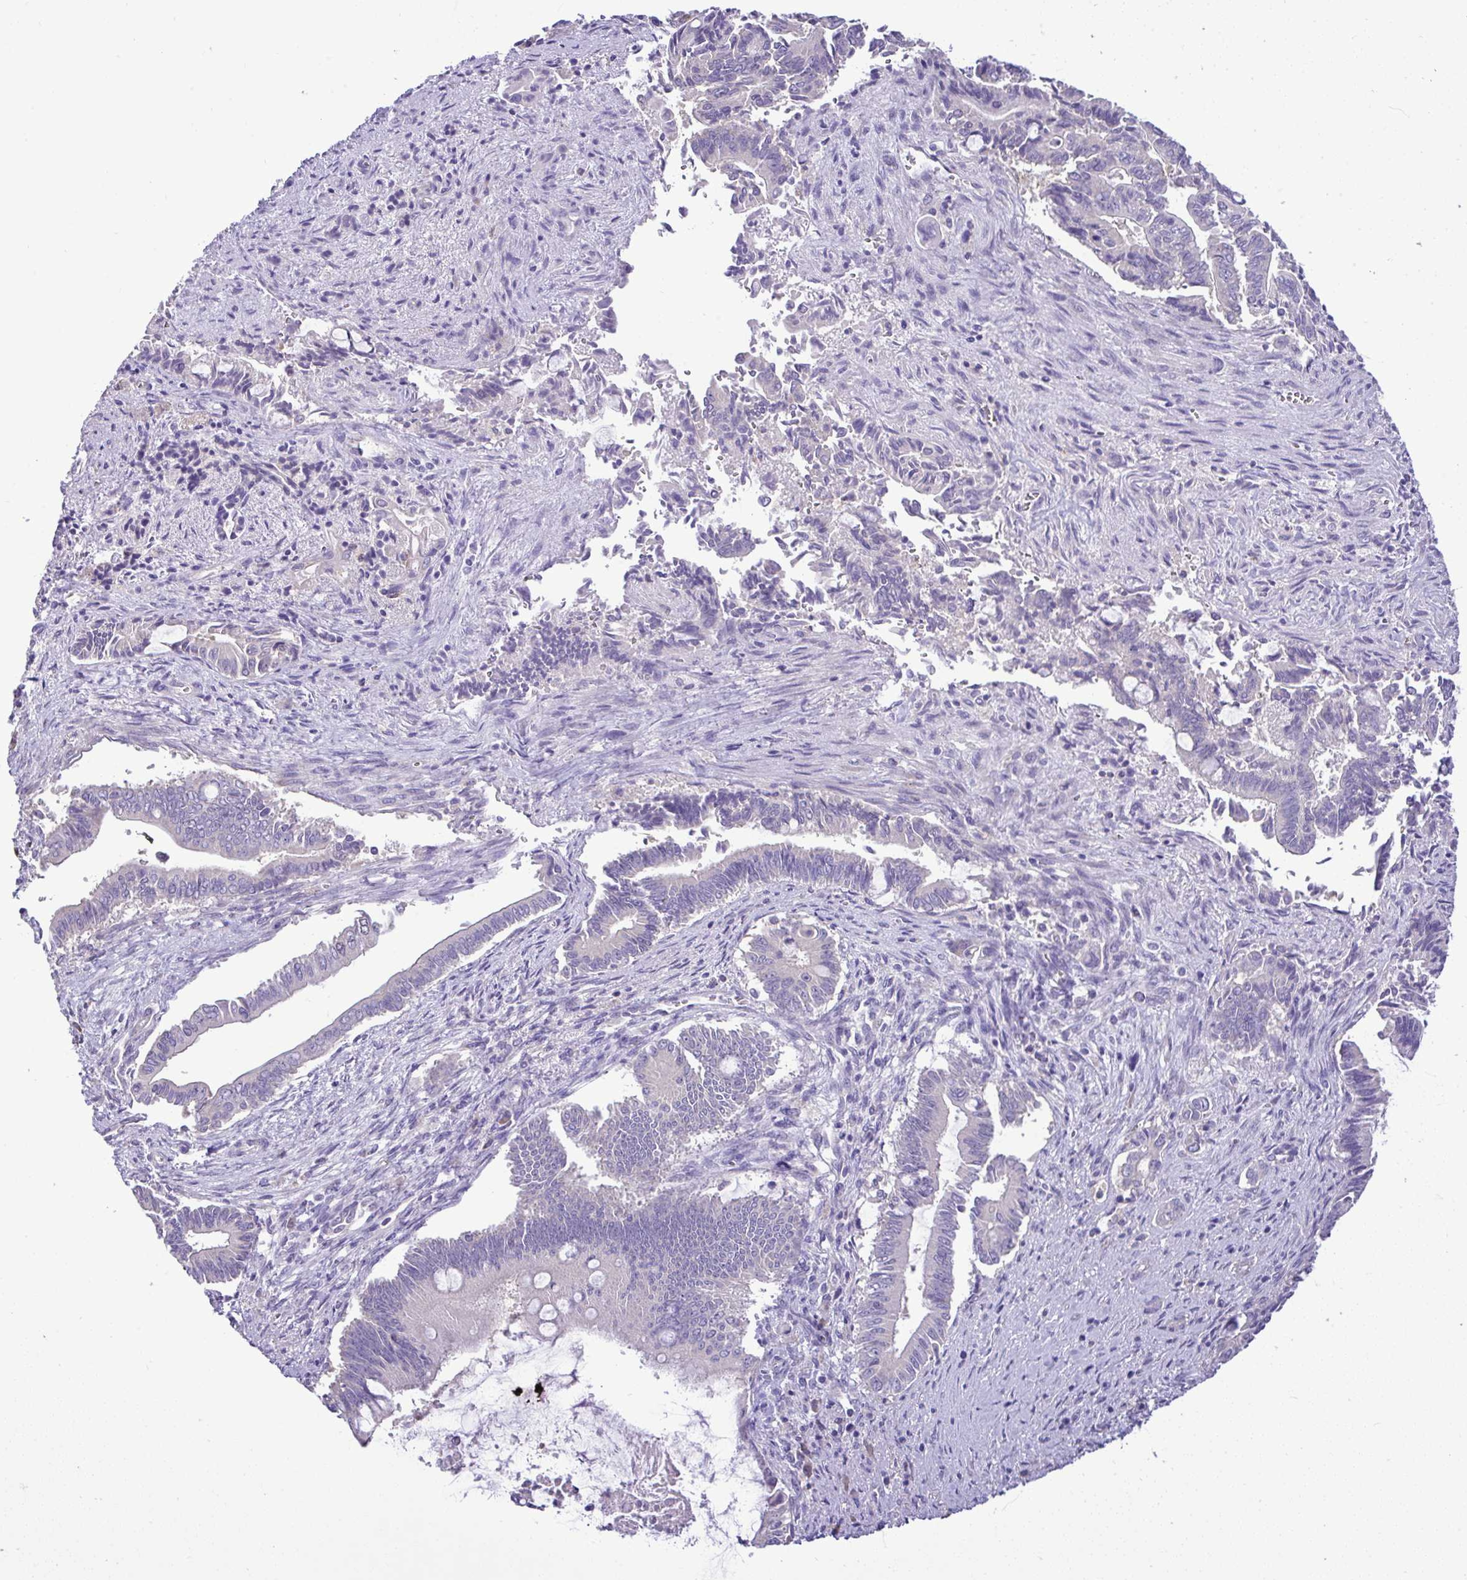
{"staining": {"intensity": "negative", "quantity": "none", "location": "none"}, "tissue": "pancreatic cancer", "cell_type": "Tumor cells", "image_type": "cancer", "snomed": [{"axis": "morphology", "description": "Adenocarcinoma, NOS"}, {"axis": "topography", "description": "Pancreas"}], "caption": "Human adenocarcinoma (pancreatic) stained for a protein using IHC shows no positivity in tumor cells.", "gene": "ST8SIA2", "patient": {"sex": "male", "age": 68}}